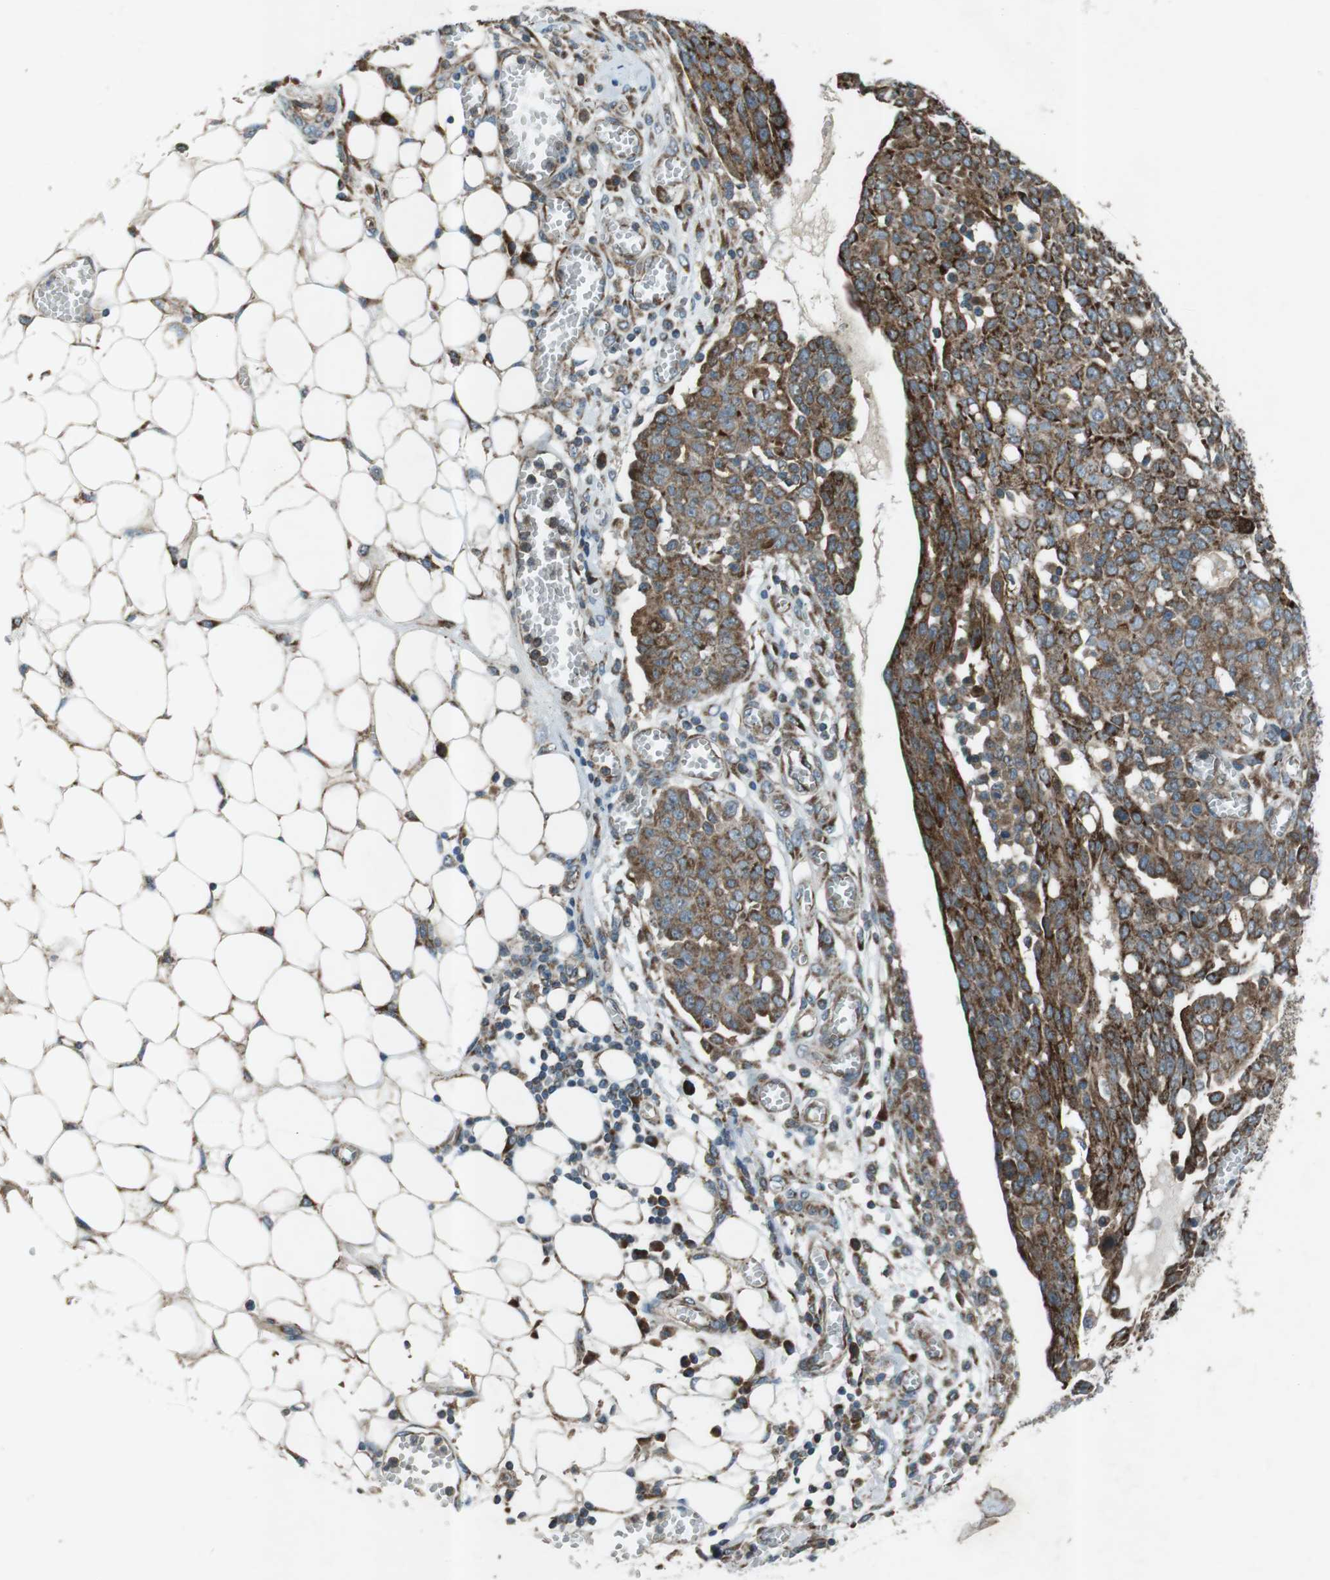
{"staining": {"intensity": "moderate", "quantity": ">75%", "location": "cytoplasmic/membranous"}, "tissue": "ovarian cancer", "cell_type": "Tumor cells", "image_type": "cancer", "snomed": [{"axis": "morphology", "description": "Cystadenocarcinoma, serous, NOS"}, {"axis": "topography", "description": "Soft tissue"}, {"axis": "topography", "description": "Ovary"}], "caption": "This histopathology image exhibits IHC staining of human serous cystadenocarcinoma (ovarian), with medium moderate cytoplasmic/membranous expression in approximately >75% of tumor cells.", "gene": "SLC41A1", "patient": {"sex": "female", "age": 57}}